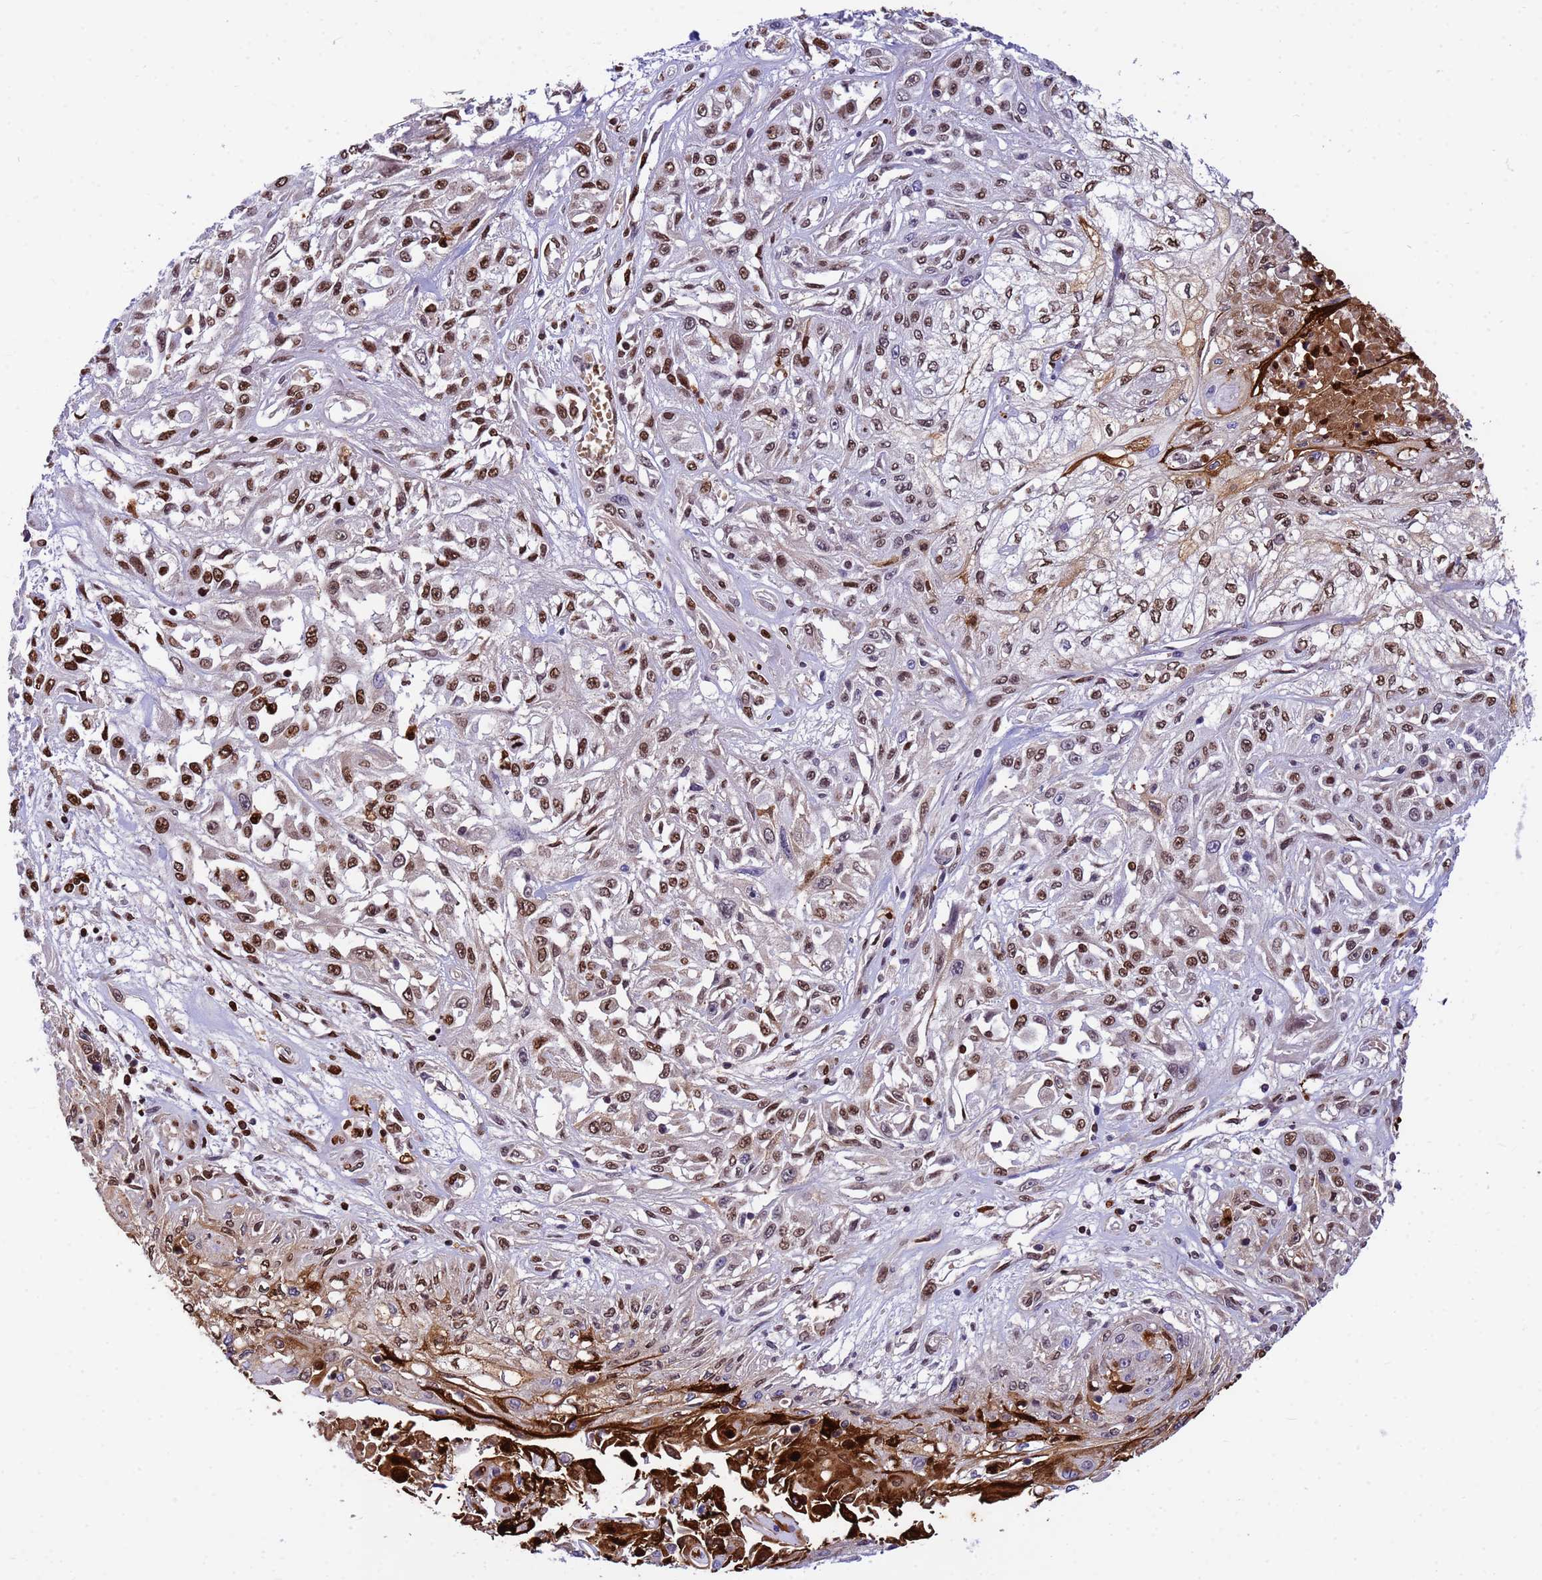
{"staining": {"intensity": "moderate", "quantity": ">75%", "location": "nuclear"}, "tissue": "skin cancer", "cell_type": "Tumor cells", "image_type": "cancer", "snomed": [{"axis": "morphology", "description": "Squamous cell carcinoma, NOS"}, {"axis": "morphology", "description": "Squamous cell carcinoma, metastatic, NOS"}, {"axis": "topography", "description": "Skin"}, {"axis": "topography", "description": "Lymph node"}], "caption": "This is an image of IHC staining of skin cancer (metastatic squamous cell carcinoma), which shows moderate positivity in the nuclear of tumor cells.", "gene": "ORM1", "patient": {"sex": "male", "age": 75}}